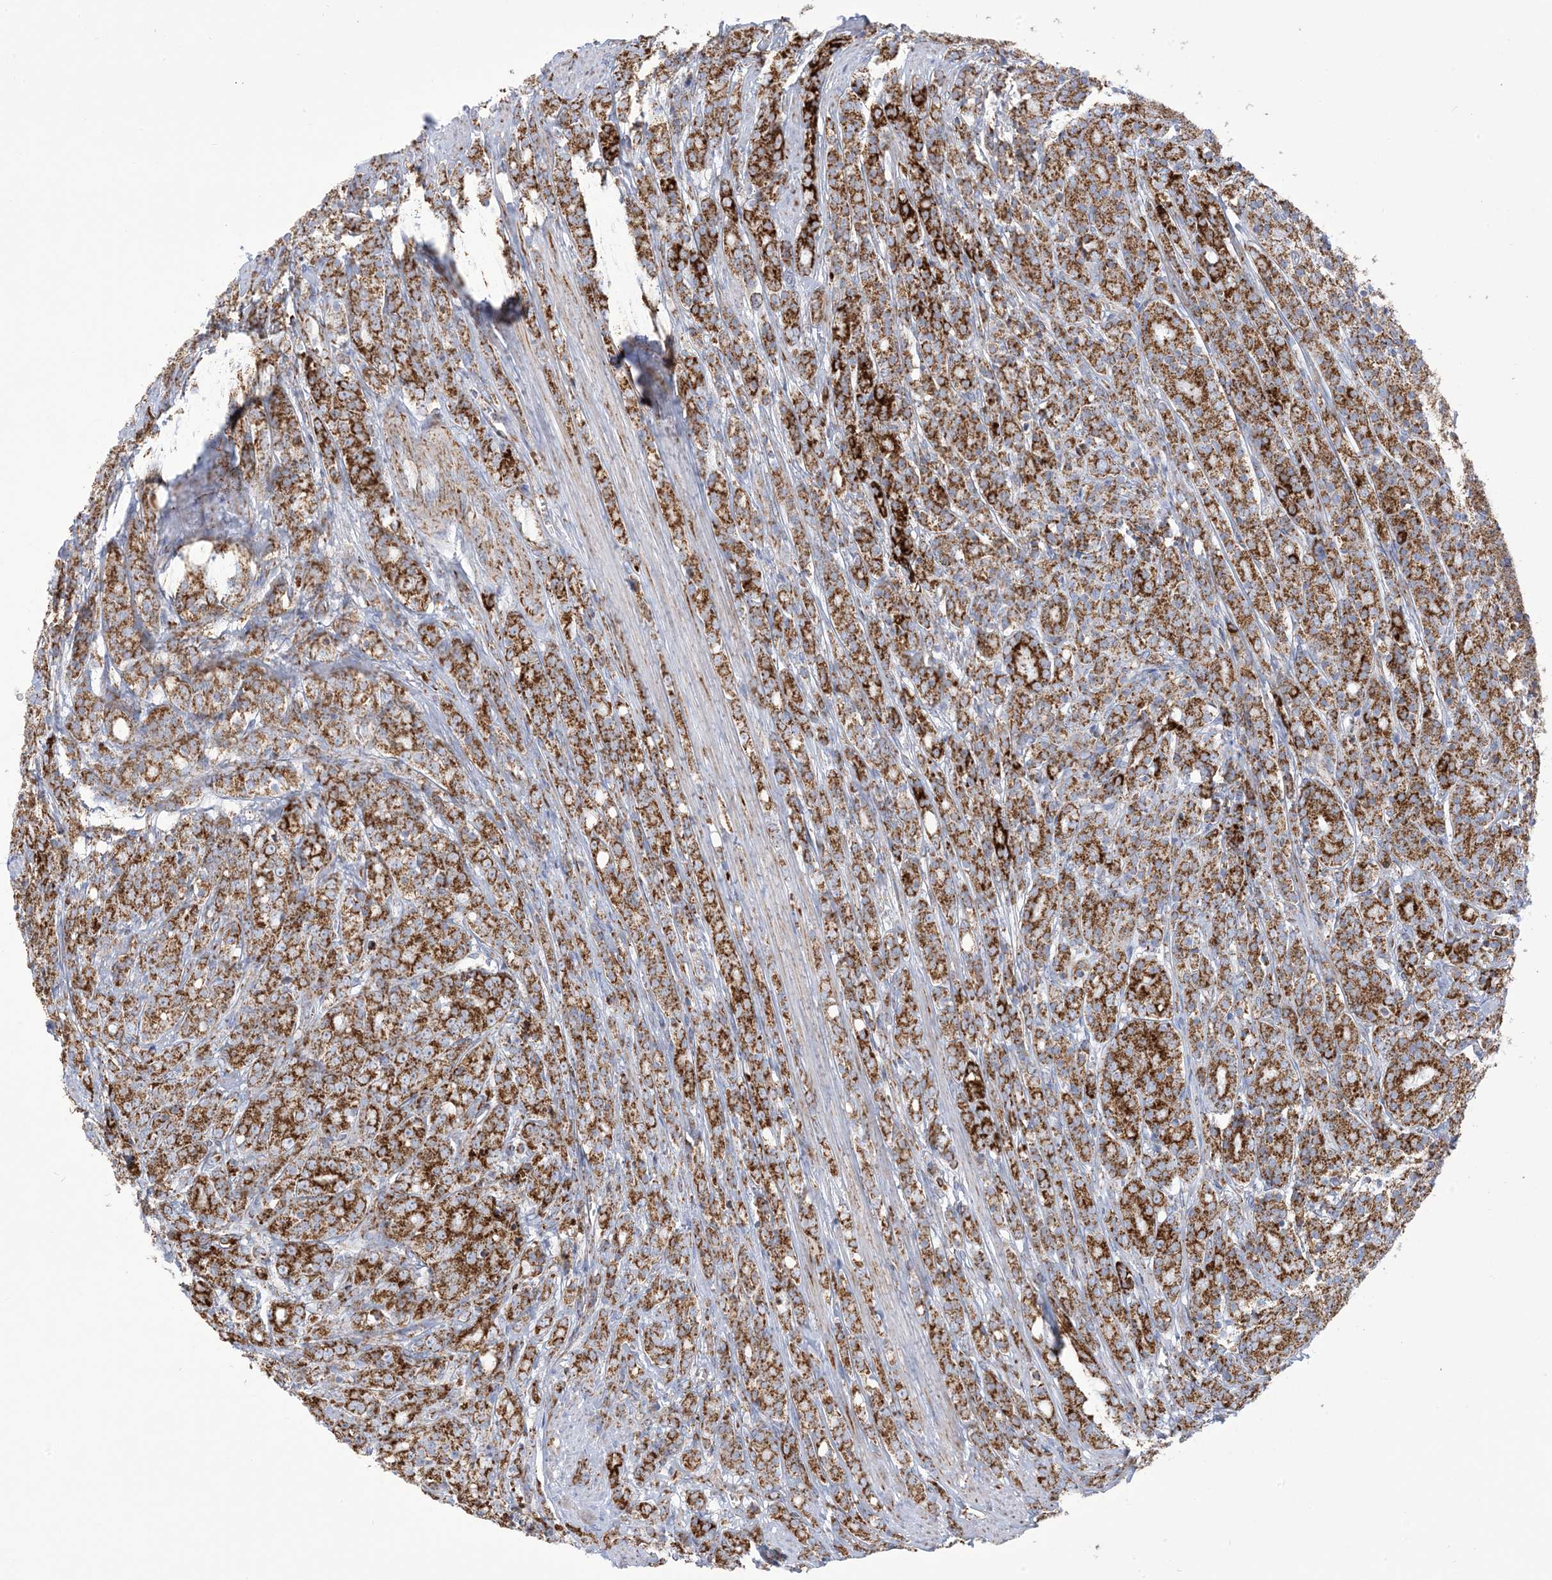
{"staining": {"intensity": "strong", "quantity": ">75%", "location": "cytoplasmic/membranous"}, "tissue": "prostate cancer", "cell_type": "Tumor cells", "image_type": "cancer", "snomed": [{"axis": "morphology", "description": "Adenocarcinoma, High grade"}, {"axis": "topography", "description": "Prostate"}], "caption": "DAB immunohistochemical staining of human prostate adenocarcinoma (high-grade) reveals strong cytoplasmic/membranous protein positivity in approximately >75% of tumor cells.", "gene": "SAMM50", "patient": {"sex": "male", "age": 62}}